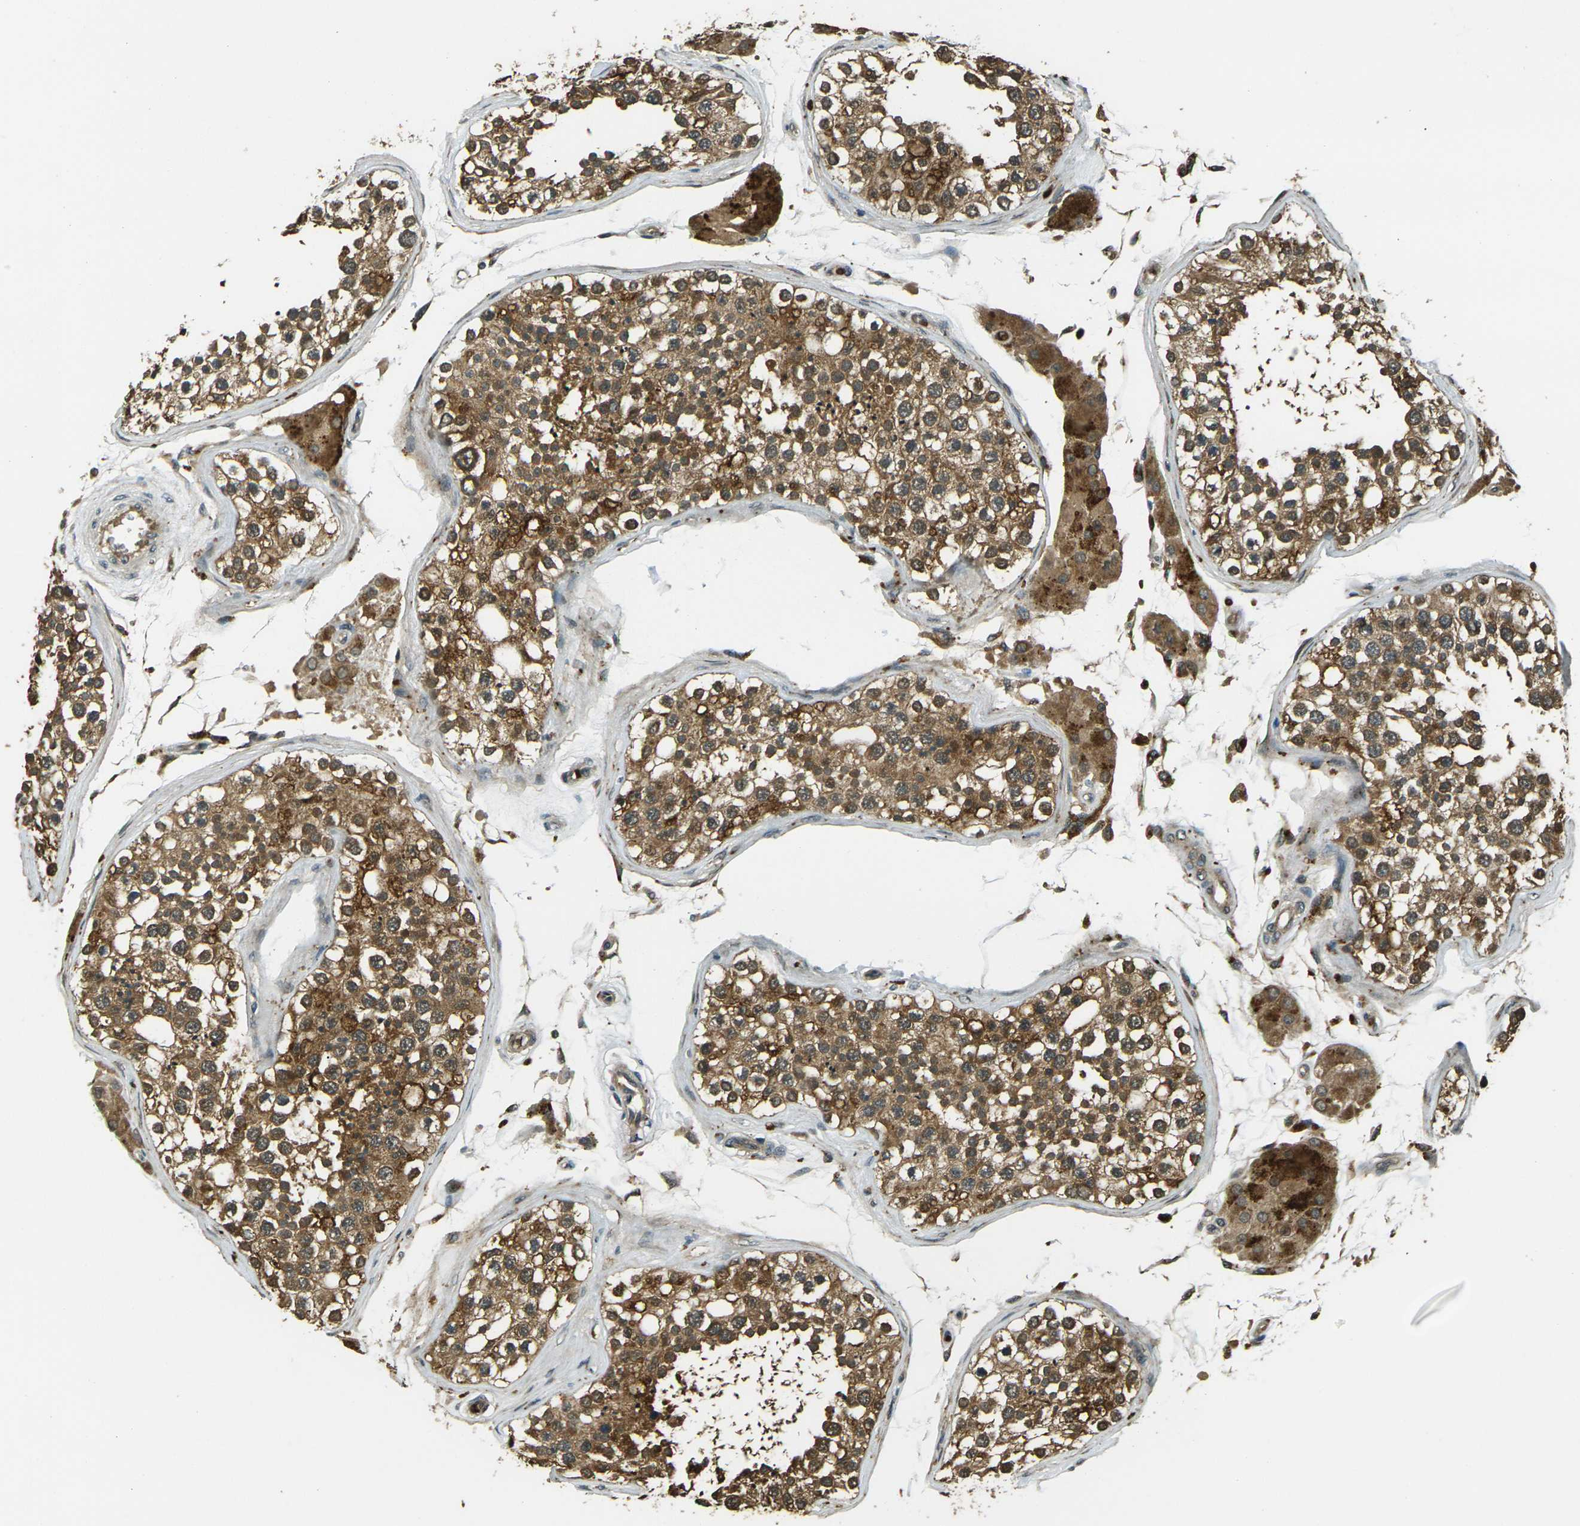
{"staining": {"intensity": "moderate", "quantity": ">75%", "location": "cytoplasmic/membranous"}, "tissue": "testis", "cell_type": "Cells in seminiferous ducts", "image_type": "normal", "snomed": [{"axis": "morphology", "description": "Normal tissue, NOS"}, {"axis": "topography", "description": "Testis"}], "caption": "Protein staining demonstrates moderate cytoplasmic/membranous expression in approximately >75% of cells in seminiferous ducts in benign testis. (DAB (3,3'-diaminobenzidine) IHC, brown staining for protein, blue staining for nuclei).", "gene": "TOR1A", "patient": {"sex": "male", "age": 68}}